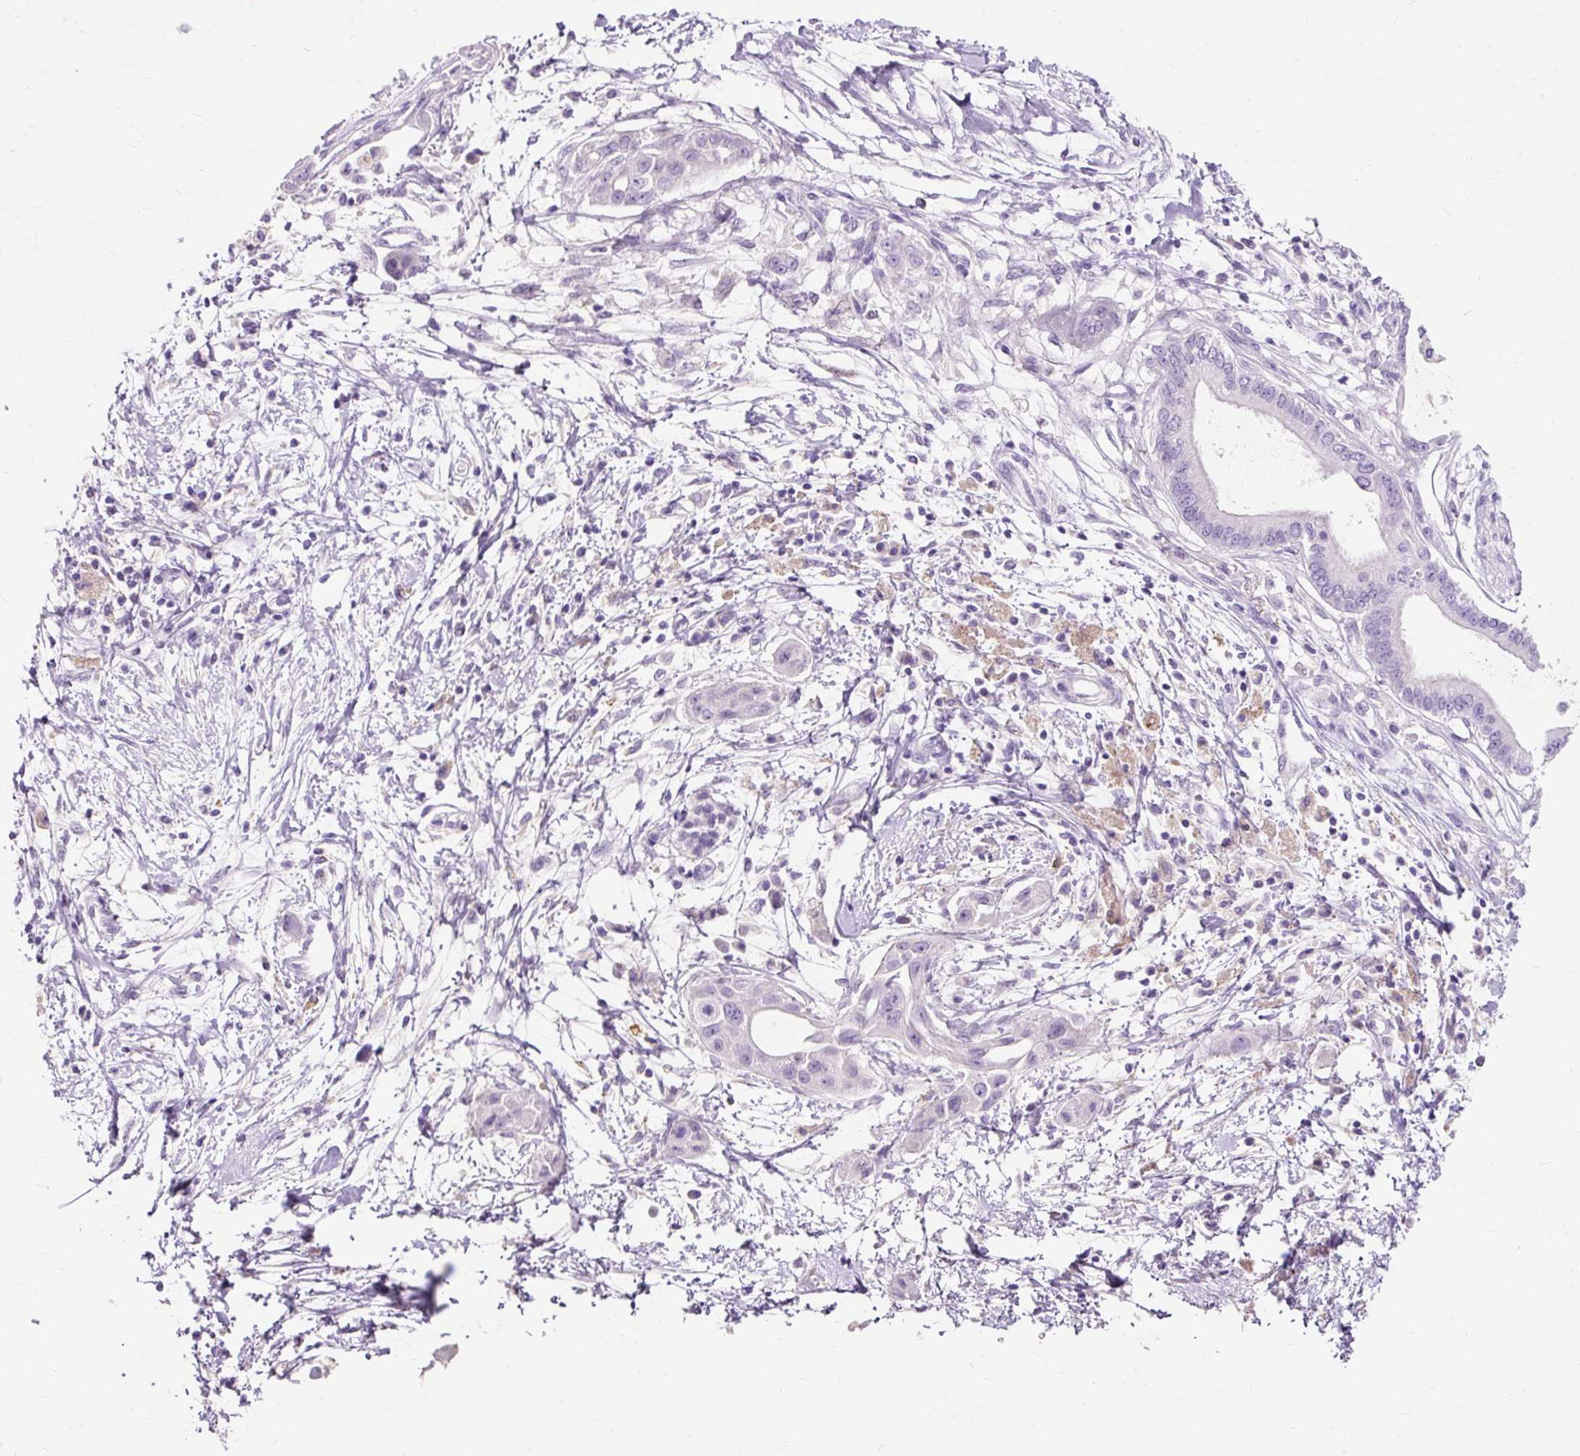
{"staining": {"intensity": "negative", "quantity": "none", "location": "none"}, "tissue": "pancreatic cancer", "cell_type": "Tumor cells", "image_type": "cancer", "snomed": [{"axis": "morphology", "description": "Adenocarcinoma, NOS"}, {"axis": "topography", "description": "Pancreas"}], "caption": "IHC micrograph of adenocarcinoma (pancreatic) stained for a protein (brown), which exhibits no expression in tumor cells. (DAB immunohistochemistry visualized using brightfield microscopy, high magnification).", "gene": "CLDN25", "patient": {"sex": "male", "age": 68}}